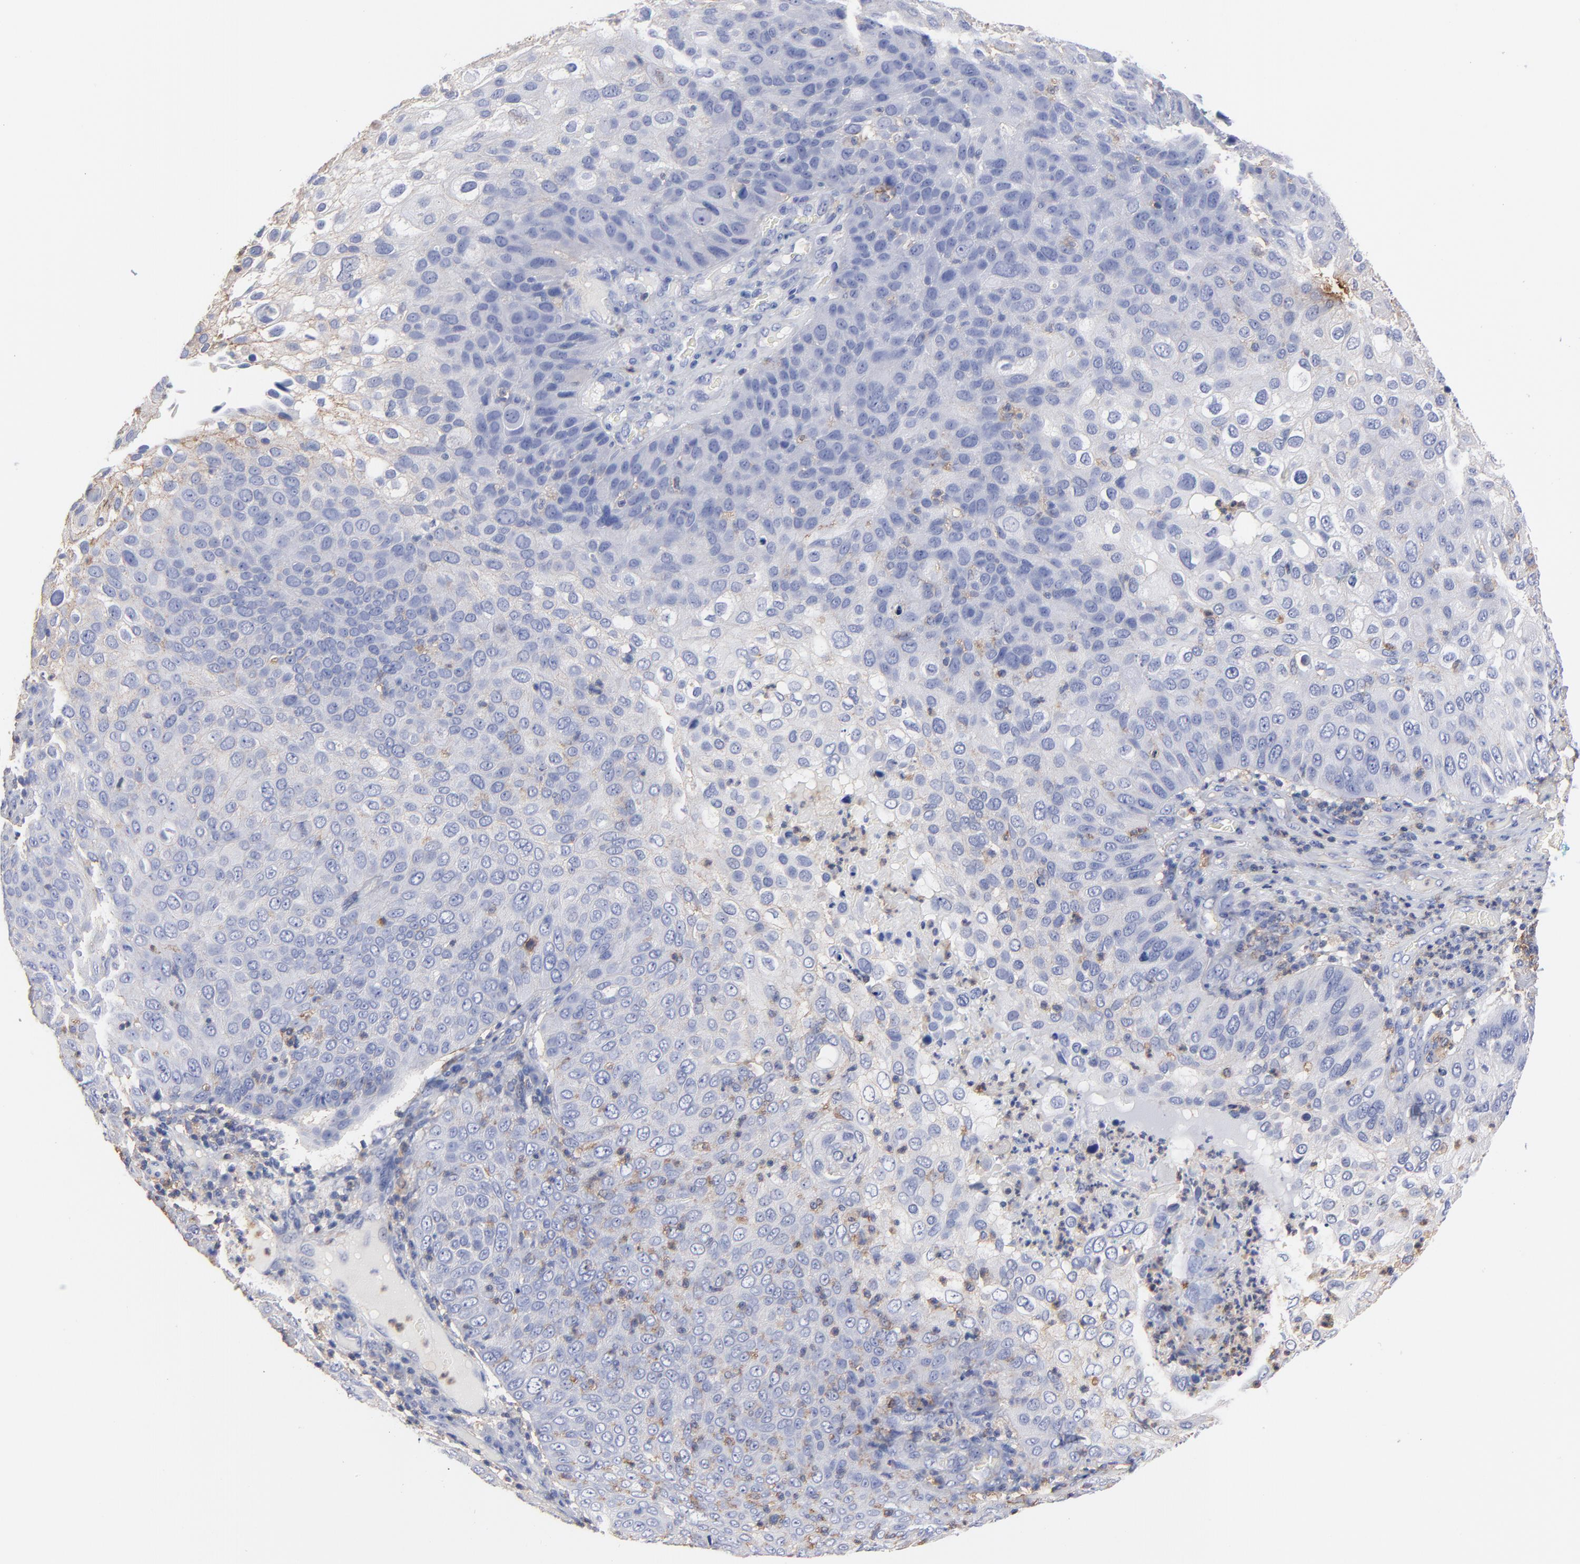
{"staining": {"intensity": "weak", "quantity": "<25%", "location": "cytoplasmic/membranous"}, "tissue": "skin cancer", "cell_type": "Tumor cells", "image_type": "cancer", "snomed": [{"axis": "morphology", "description": "Squamous cell carcinoma, NOS"}, {"axis": "topography", "description": "Skin"}], "caption": "Immunohistochemistry (IHC) micrograph of neoplastic tissue: human squamous cell carcinoma (skin) stained with DAB shows no significant protein staining in tumor cells.", "gene": "ASL", "patient": {"sex": "male", "age": 87}}